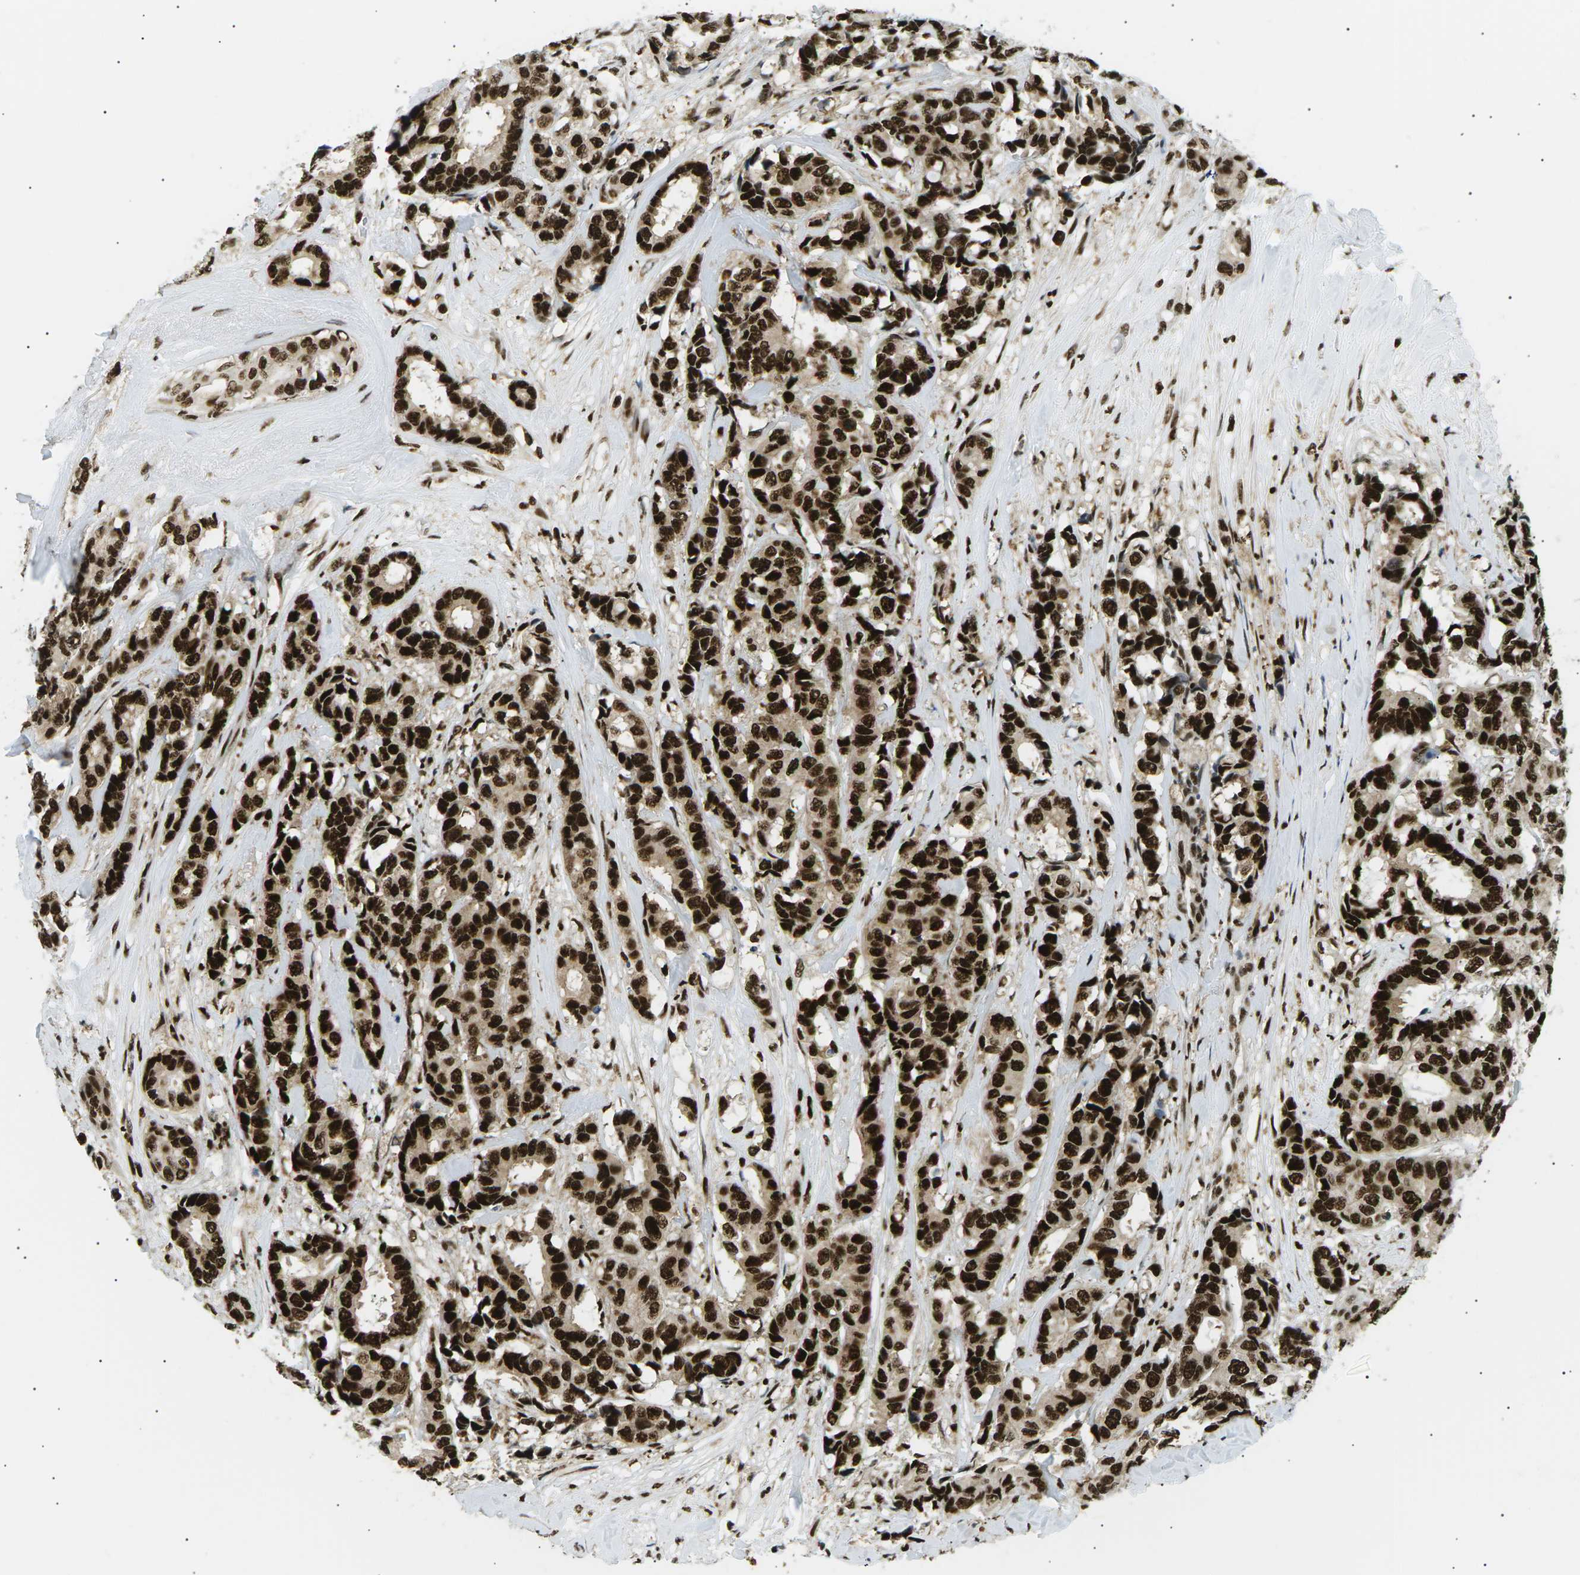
{"staining": {"intensity": "strong", "quantity": ">75%", "location": "nuclear"}, "tissue": "breast cancer", "cell_type": "Tumor cells", "image_type": "cancer", "snomed": [{"axis": "morphology", "description": "Duct carcinoma"}, {"axis": "topography", "description": "Breast"}], "caption": "Immunohistochemistry (IHC) of breast cancer (intraductal carcinoma) demonstrates high levels of strong nuclear positivity in approximately >75% of tumor cells.", "gene": "RPA2", "patient": {"sex": "female", "age": 87}}